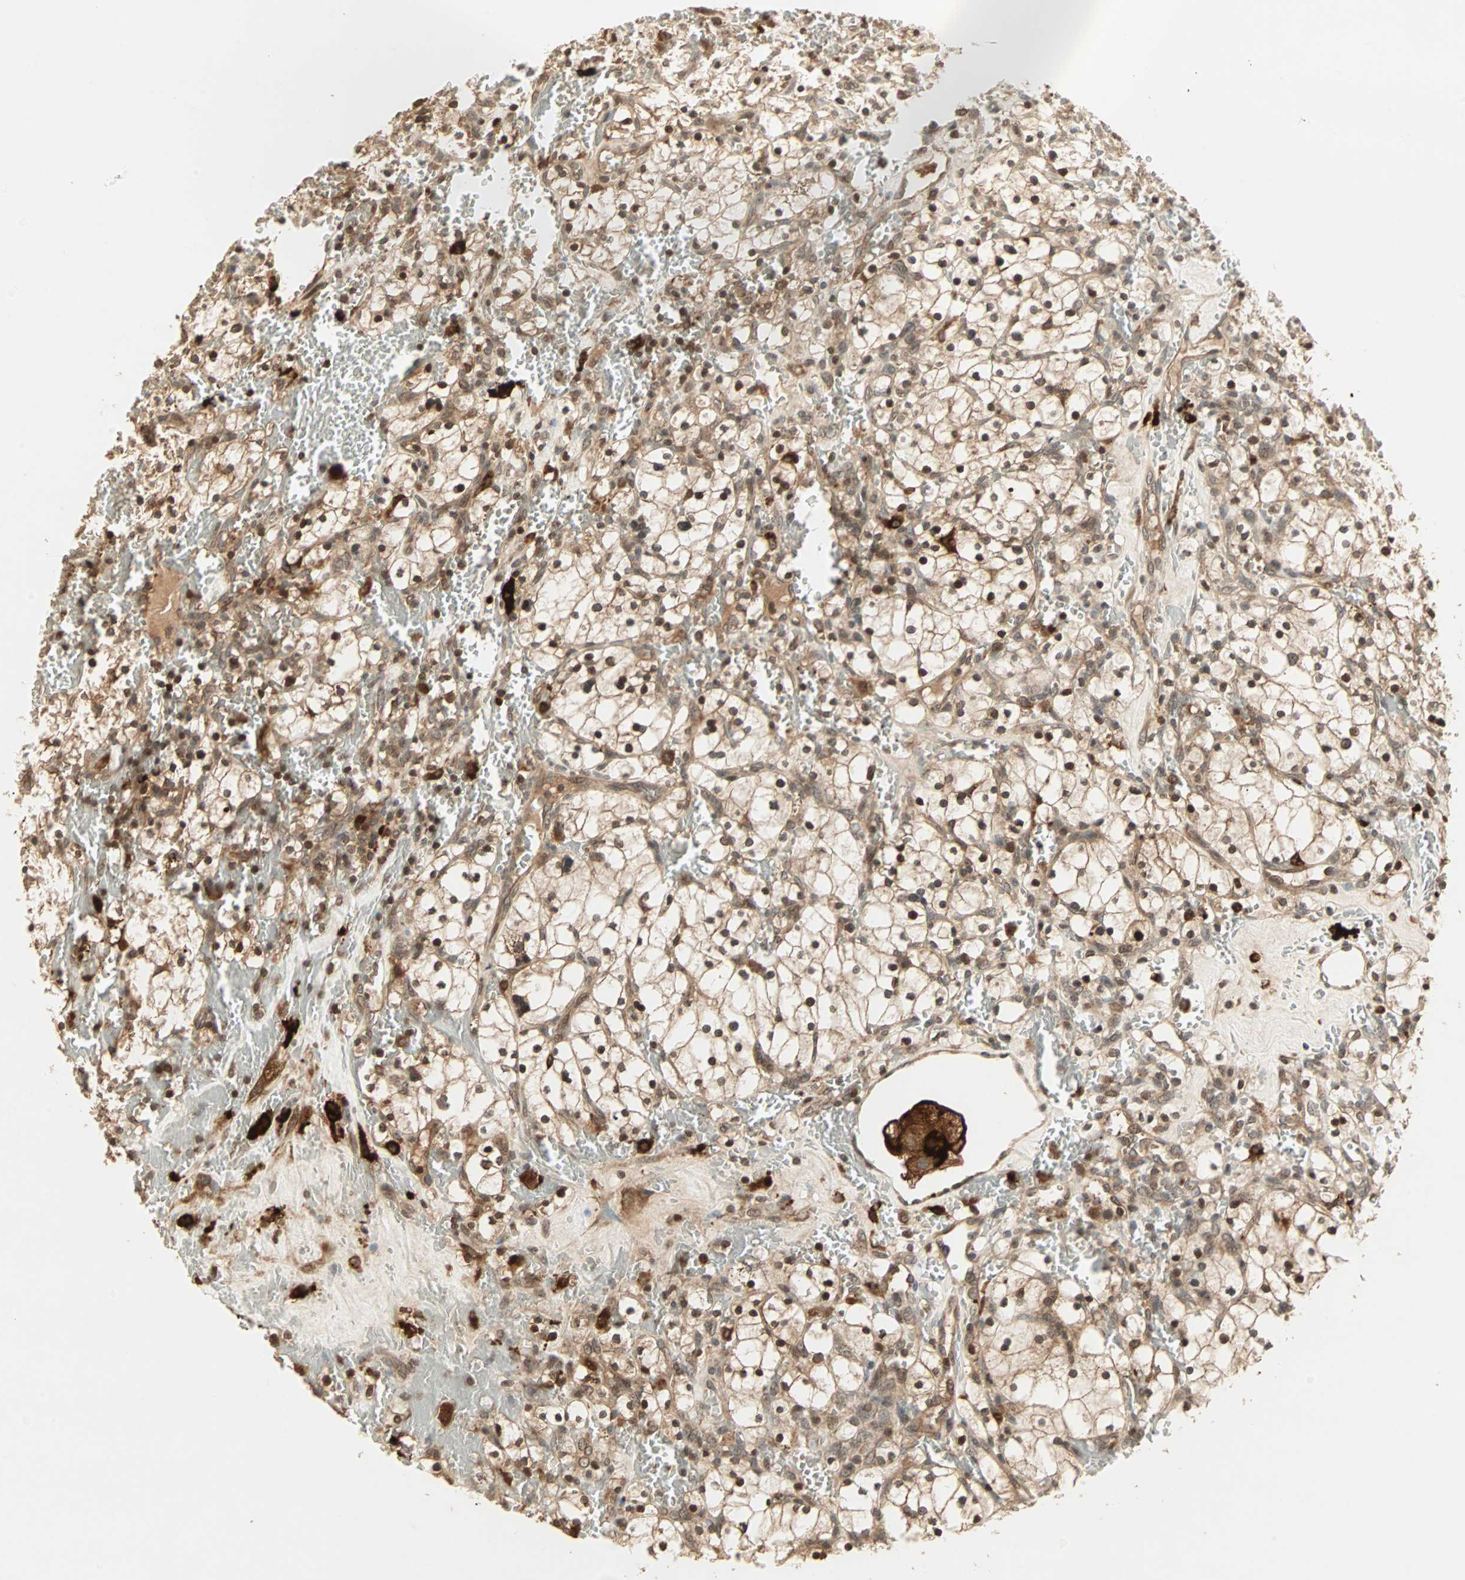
{"staining": {"intensity": "moderate", "quantity": ">75%", "location": "cytoplasmic/membranous,nuclear"}, "tissue": "renal cancer", "cell_type": "Tumor cells", "image_type": "cancer", "snomed": [{"axis": "morphology", "description": "Adenocarcinoma, NOS"}, {"axis": "topography", "description": "Kidney"}], "caption": "An image of adenocarcinoma (renal) stained for a protein exhibits moderate cytoplasmic/membranous and nuclear brown staining in tumor cells. The staining was performed using DAB, with brown indicating positive protein expression. Nuclei are stained blue with hematoxylin.", "gene": "RFFL", "patient": {"sex": "female", "age": 83}}